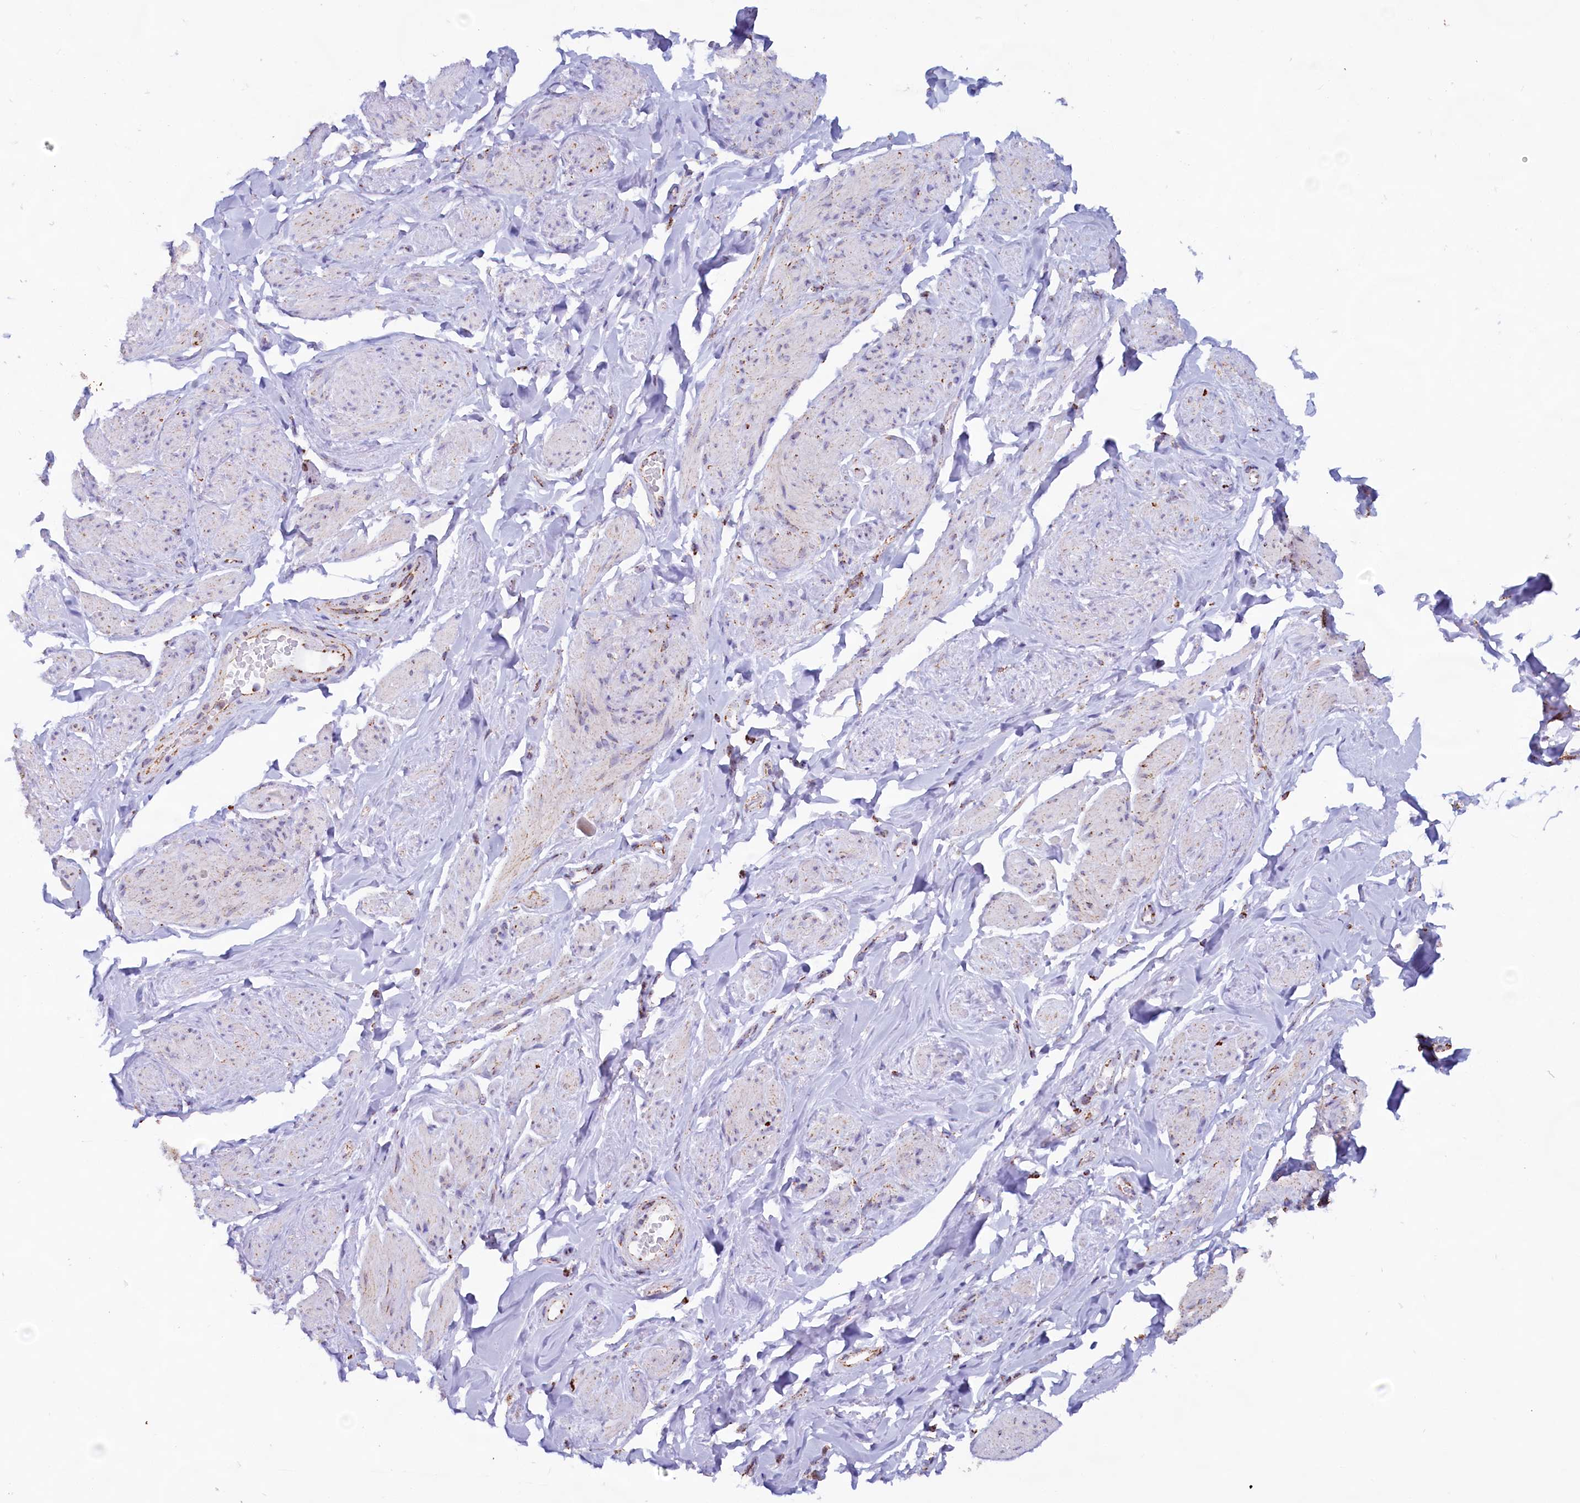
{"staining": {"intensity": "moderate", "quantity": "25%-75%", "location": "cytoplasmic/membranous"}, "tissue": "smooth muscle", "cell_type": "Smooth muscle cells", "image_type": "normal", "snomed": [{"axis": "morphology", "description": "Normal tissue, NOS"}, {"axis": "topography", "description": "Smooth muscle"}, {"axis": "topography", "description": "Peripheral nerve tissue"}], "caption": "Immunohistochemical staining of benign human smooth muscle displays medium levels of moderate cytoplasmic/membranous expression in about 25%-75% of smooth muscle cells.", "gene": "C1D", "patient": {"sex": "male", "age": 69}}